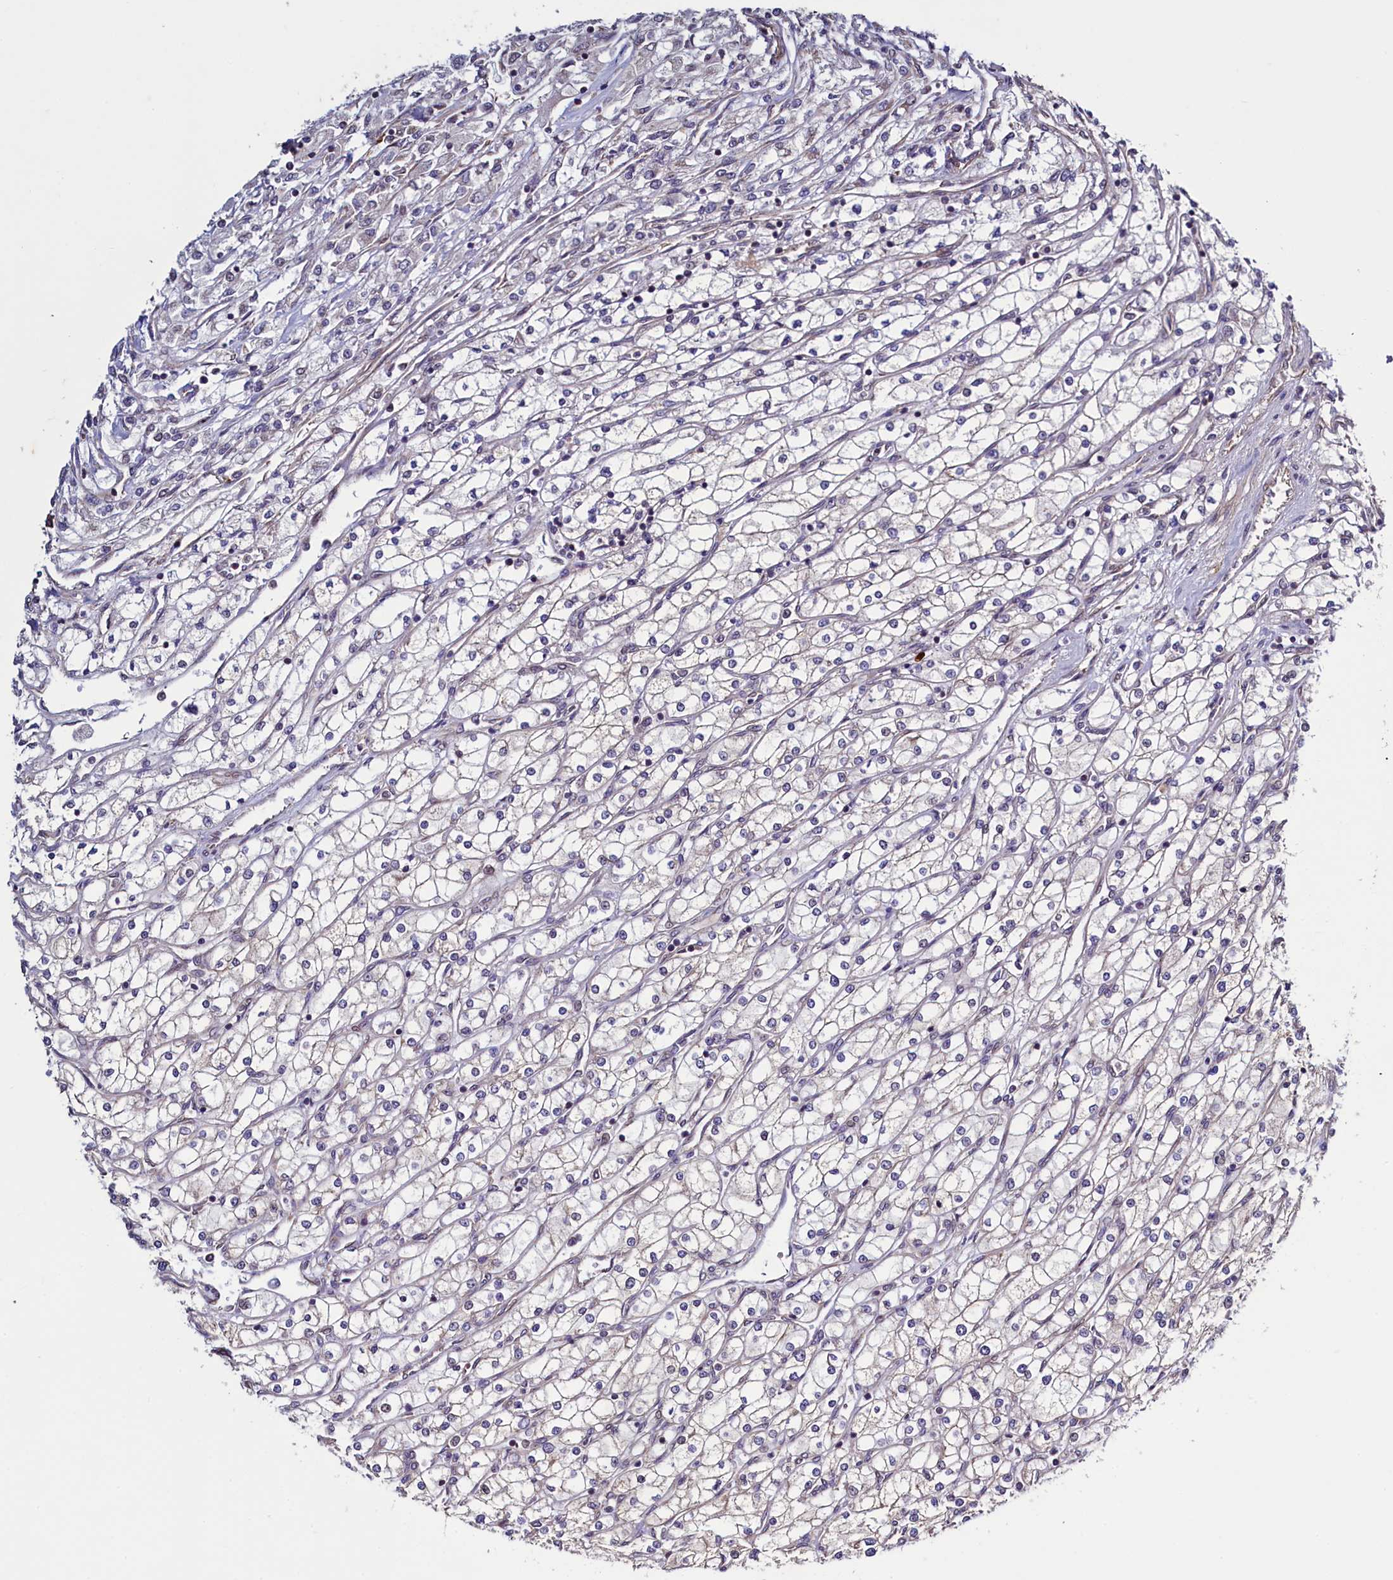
{"staining": {"intensity": "negative", "quantity": "none", "location": "none"}, "tissue": "renal cancer", "cell_type": "Tumor cells", "image_type": "cancer", "snomed": [{"axis": "morphology", "description": "Adenocarcinoma, NOS"}, {"axis": "topography", "description": "Kidney"}], "caption": "High magnification brightfield microscopy of renal adenocarcinoma stained with DAB (3,3'-diaminobenzidine) (brown) and counterstained with hematoxylin (blue): tumor cells show no significant positivity.", "gene": "RBFA", "patient": {"sex": "male", "age": 80}}